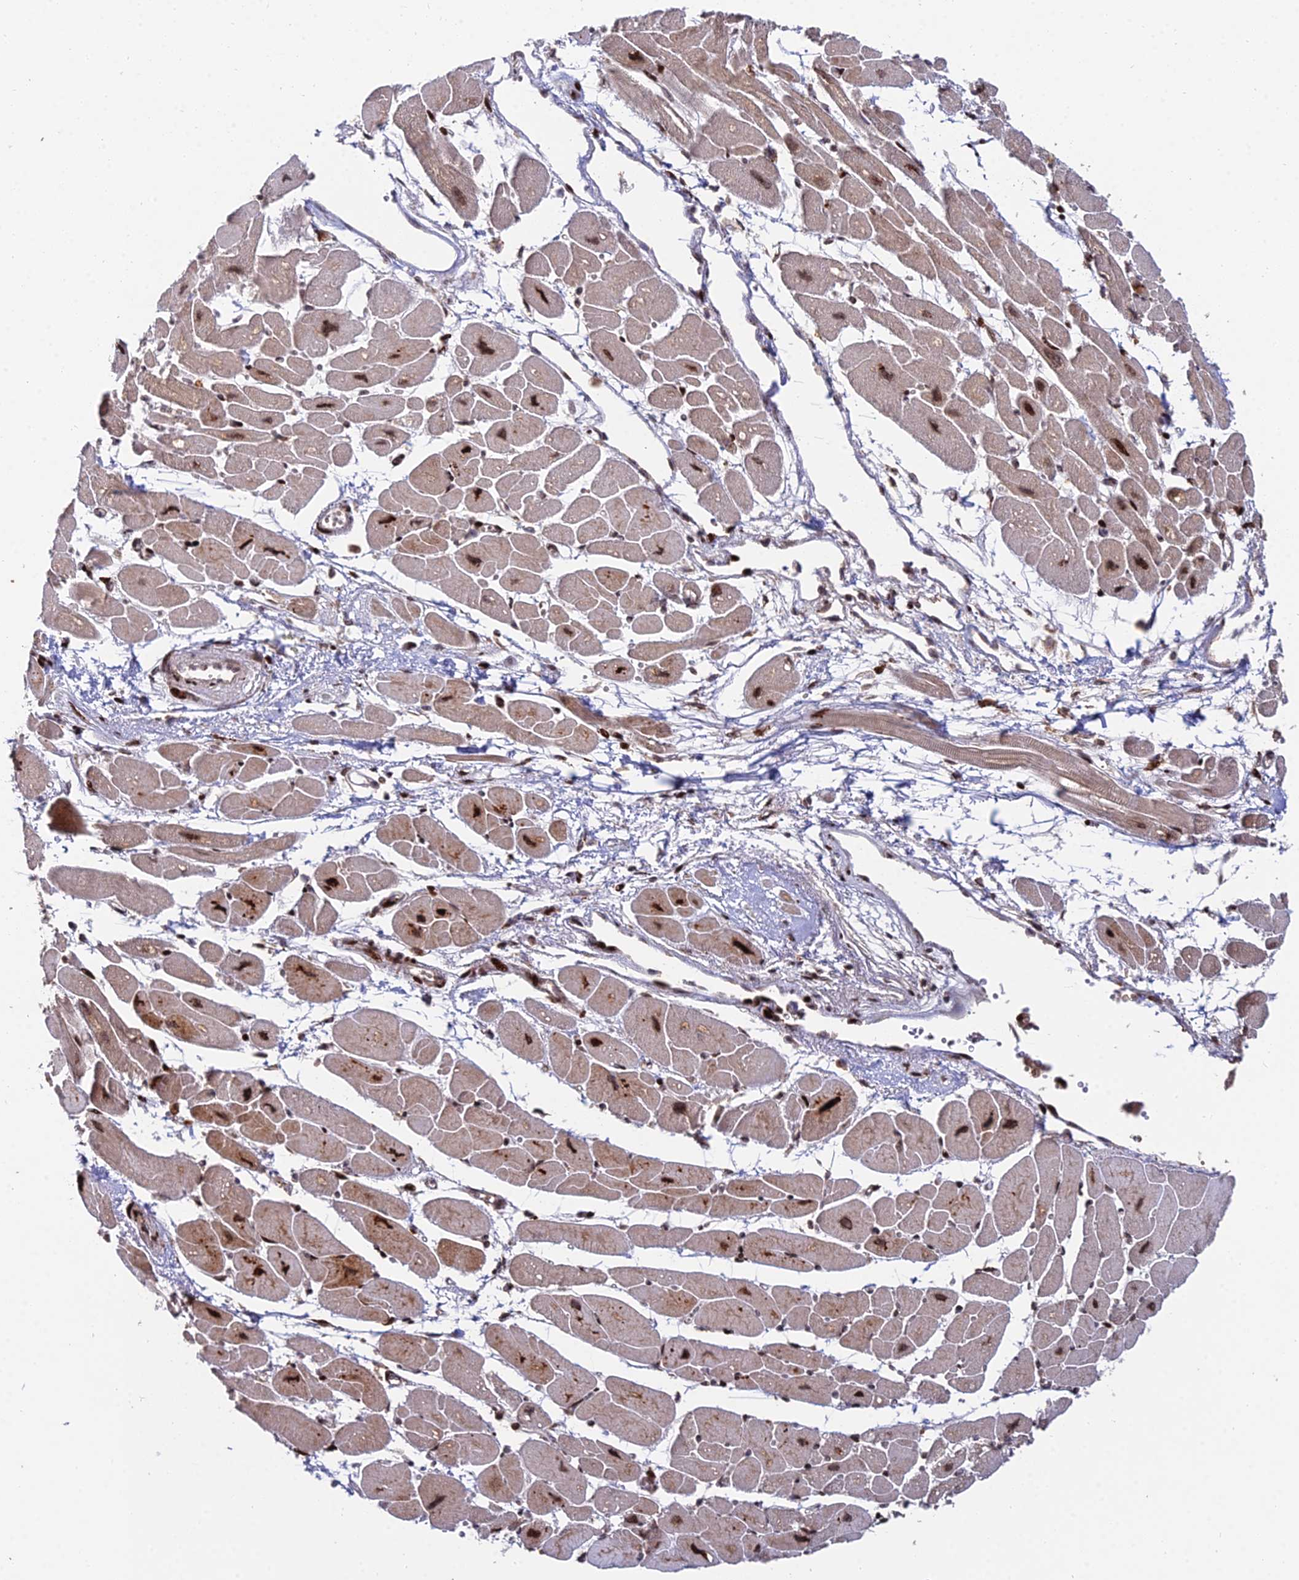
{"staining": {"intensity": "moderate", "quantity": ">75%", "location": "cytoplasmic/membranous,nuclear"}, "tissue": "heart muscle", "cell_type": "Cardiomyocytes", "image_type": "normal", "snomed": [{"axis": "morphology", "description": "Normal tissue, NOS"}, {"axis": "topography", "description": "Heart"}], "caption": "DAB immunohistochemical staining of unremarkable human heart muscle exhibits moderate cytoplasmic/membranous,nuclear protein expression in approximately >75% of cardiomyocytes.", "gene": "RBMS2", "patient": {"sex": "female", "age": 54}}